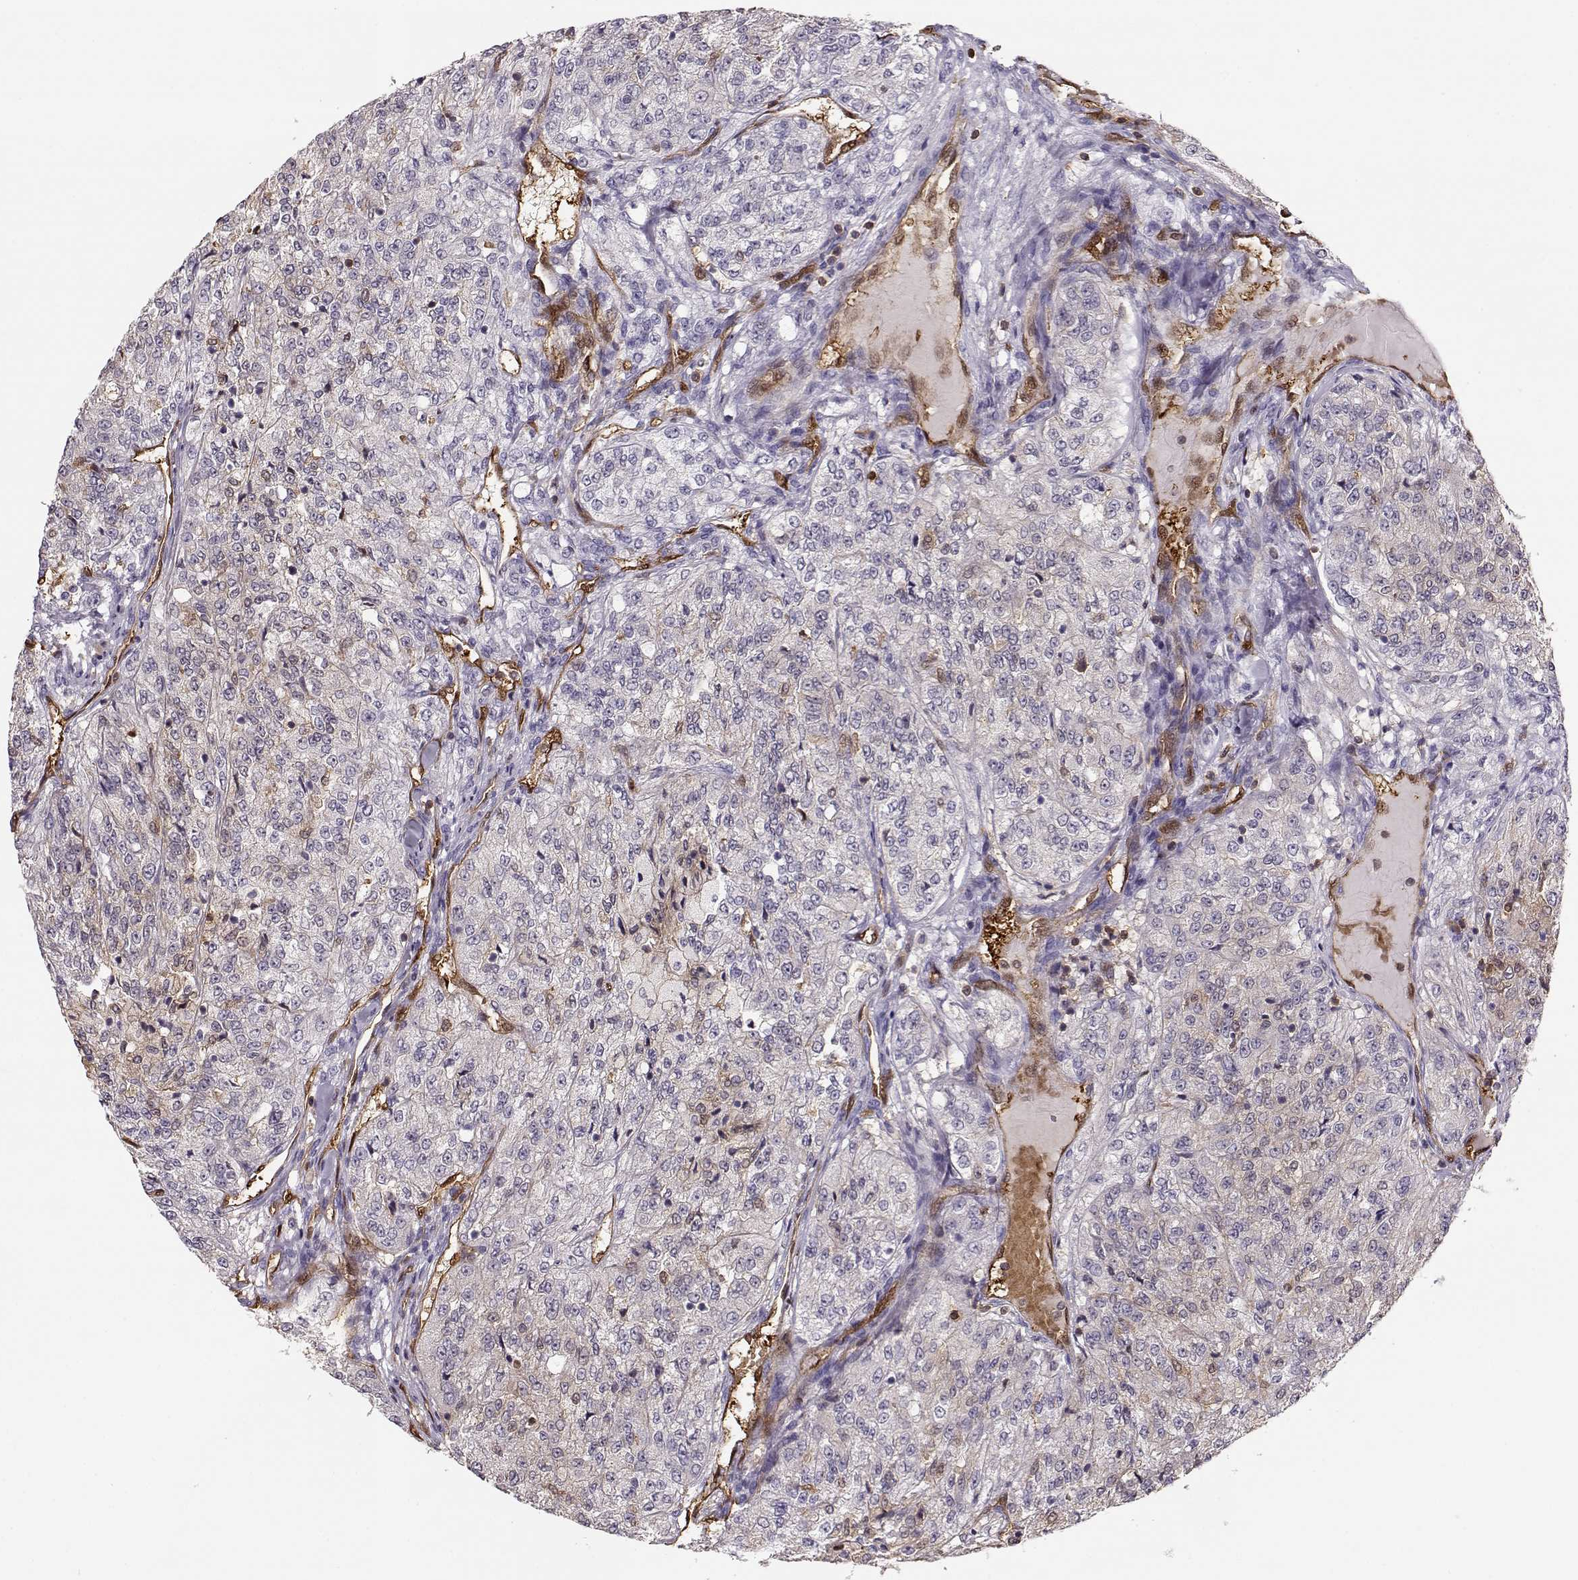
{"staining": {"intensity": "negative", "quantity": "none", "location": "none"}, "tissue": "renal cancer", "cell_type": "Tumor cells", "image_type": "cancer", "snomed": [{"axis": "morphology", "description": "Adenocarcinoma, NOS"}, {"axis": "topography", "description": "Kidney"}], "caption": "Image shows no protein positivity in tumor cells of renal cancer tissue.", "gene": "PNP", "patient": {"sex": "female", "age": 63}}